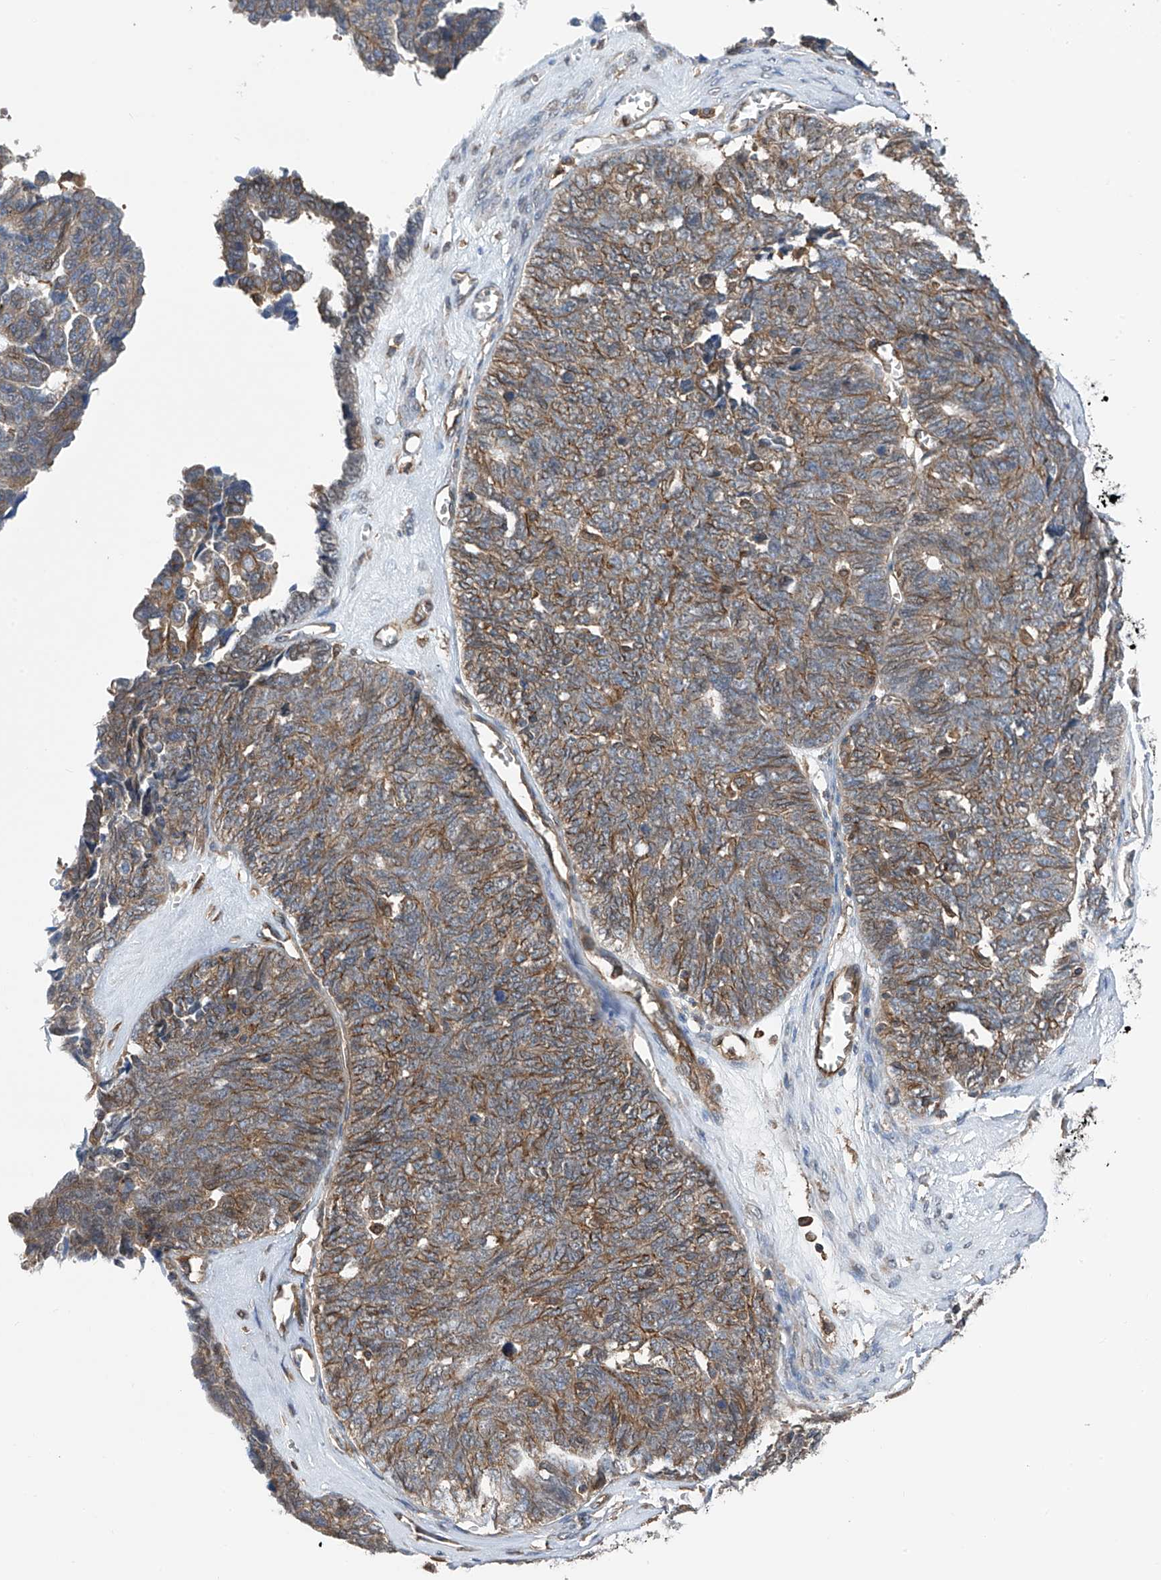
{"staining": {"intensity": "moderate", "quantity": ">75%", "location": "cytoplasmic/membranous"}, "tissue": "ovarian cancer", "cell_type": "Tumor cells", "image_type": "cancer", "snomed": [{"axis": "morphology", "description": "Cystadenocarcinoma, serous, NOS"}, {"axis": "topography", "description": "Ovary"}], "caption": "Tumor cells display medium levels of moderate cytoplasmic/membranous positivity in approximately >75% of cells in human ovarian cancer.", "gene": "CHPF", "patient": {"sex": "female", "age": 79}}